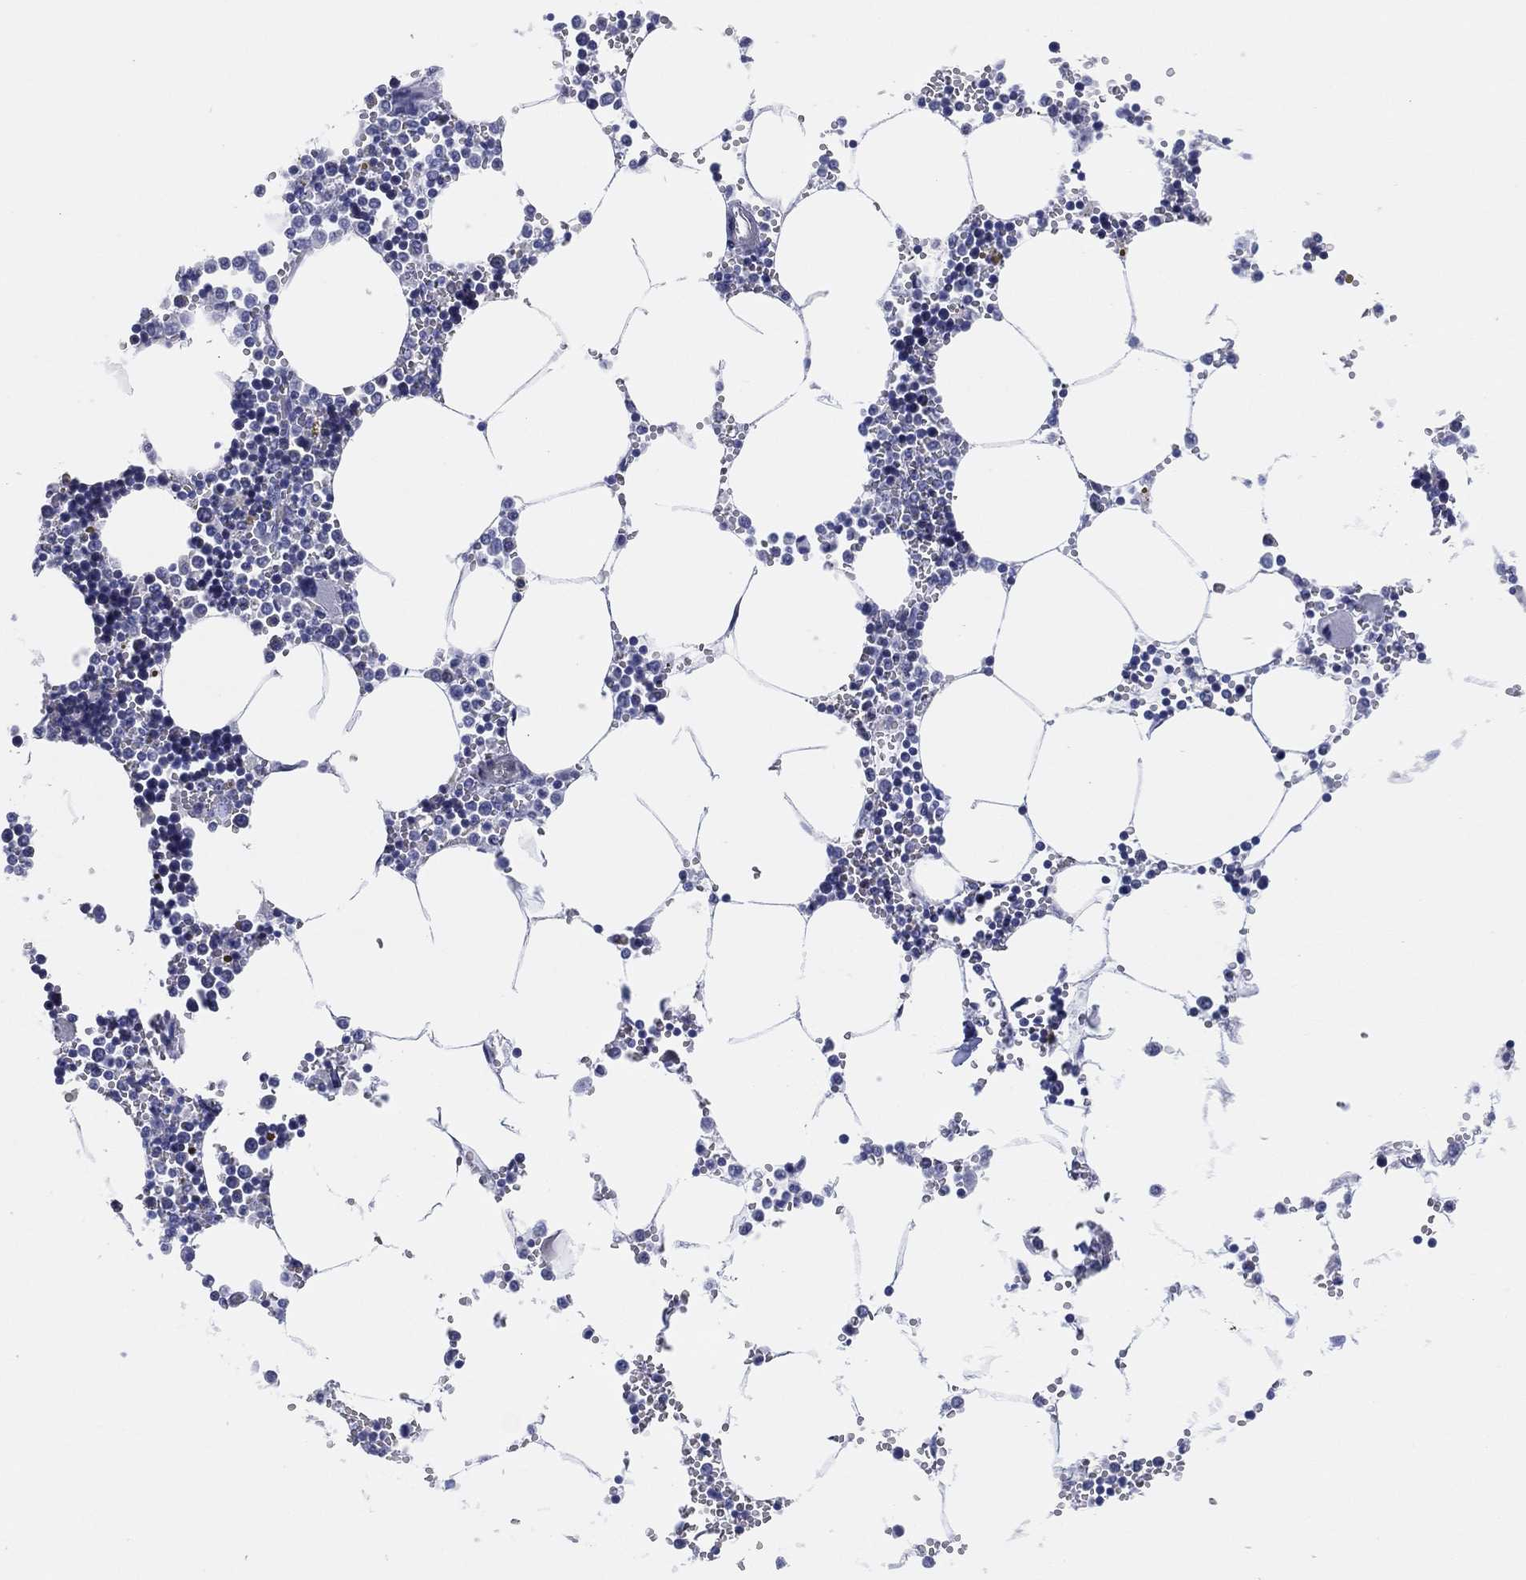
{"staining": {"intensity": "negative", "quantity": "none", "location": "none"}, "tissue": "bone marrow", "cell_type": "Hematopoietic cells", "image_type": "normal", "snomed": [{"axis": "morphology", "description": "Normal tissue, NOS"}, {"axis": "topography", "description": "Bone marrow"}], "caption": "Immunohistochemistry micrograph of normal bone marrow: human bone marrow stained with DAB (3,3'-diaminobenzidine) exhibits no significant protein positivity in hematopoietic cells.", "gene": "HEATR4", "patient": {"sex": "male", "age": 54}}